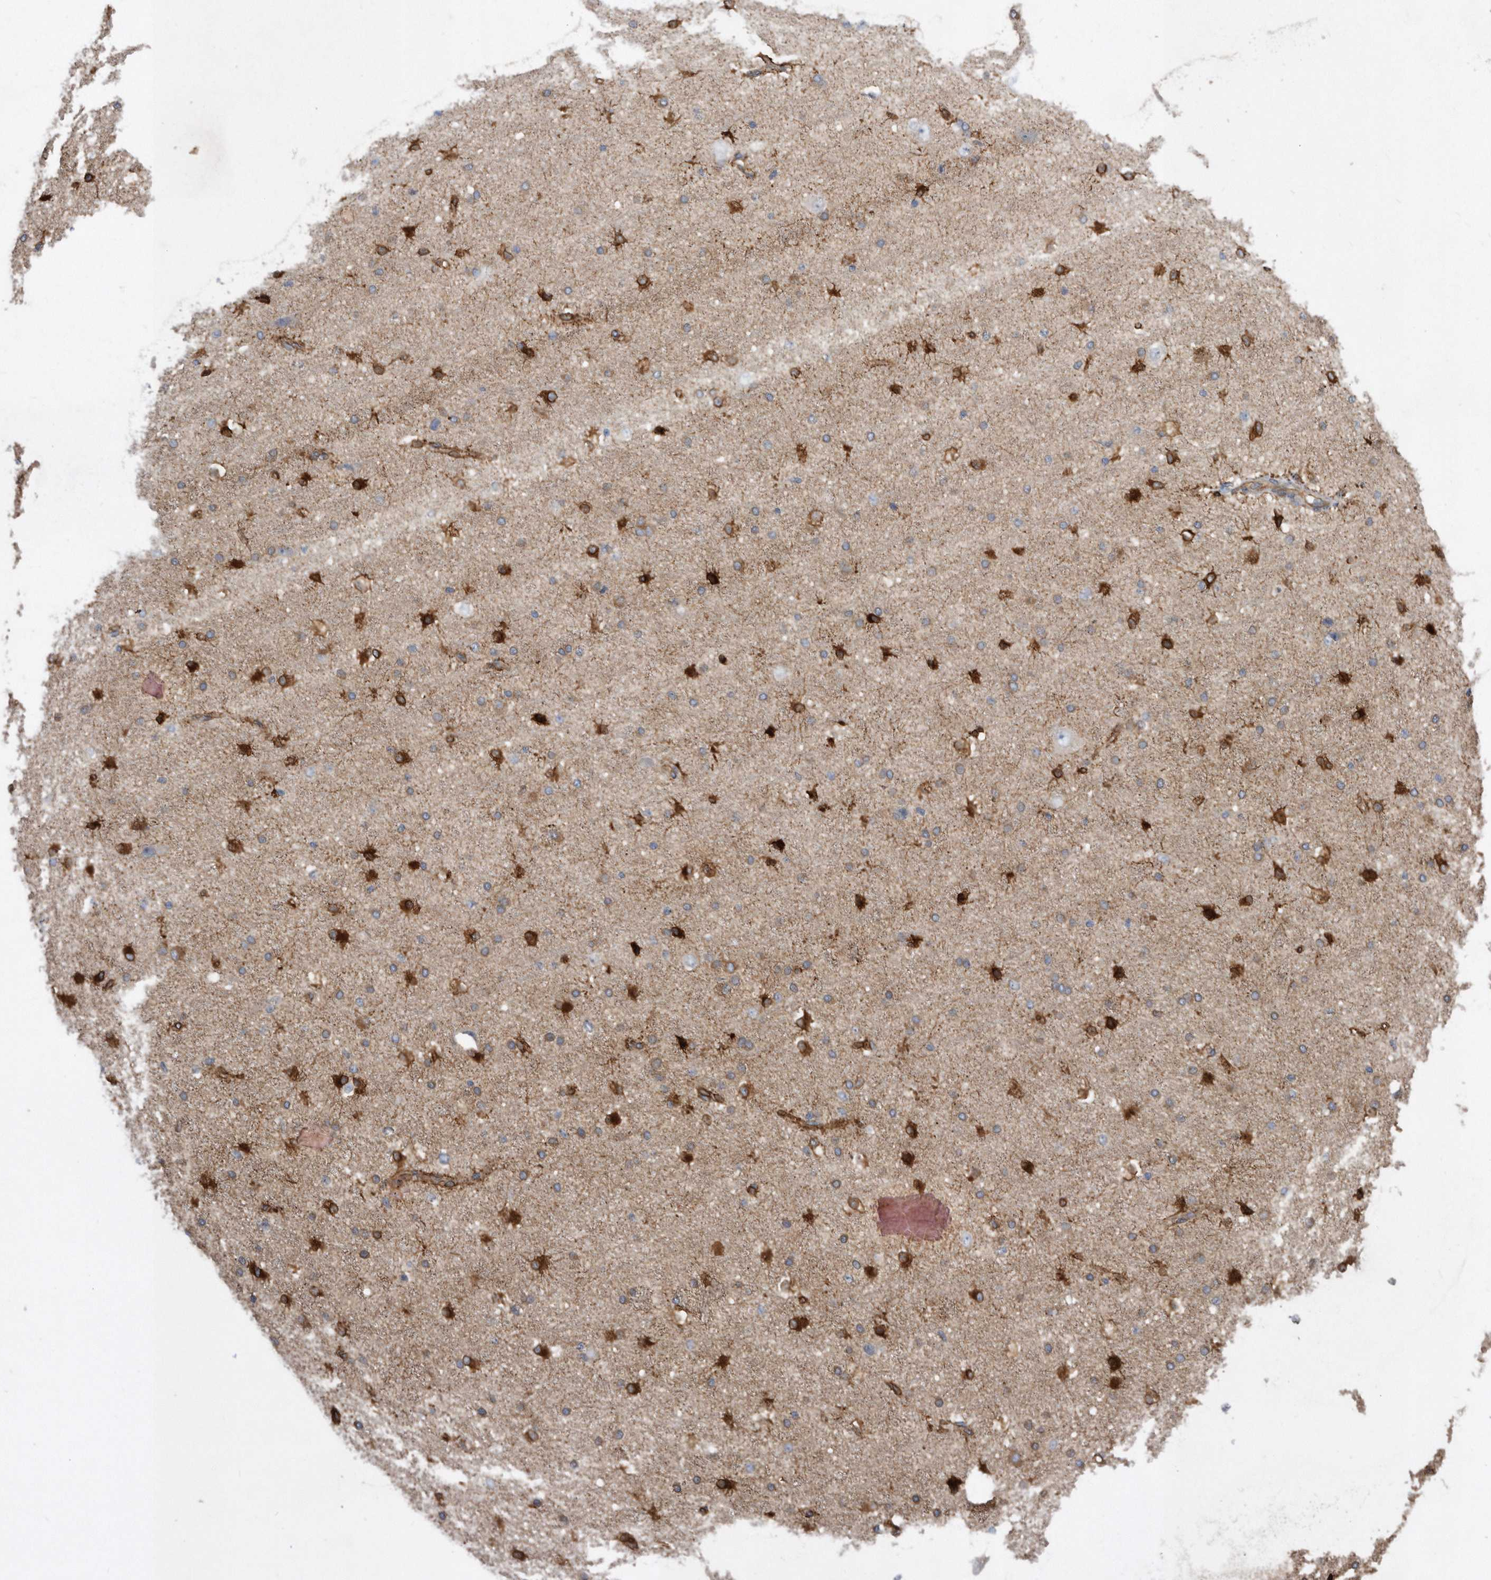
{"staining": {"intensity": "strong", "quantity": ">75%", "location": "cytoplasmic/membranous"}, "tissue": "cerebral cortex", "cell_type": "Endothelial cells", "image_type": "normal", "snomed": [{"axis": "morphology", "description": "Normal tissue, NOS"}, {"axis": "morphology", "description": "Developmental malformation"}, {"axis": "topography", "description": "Cerebral cortex"}], "caption": "Benign cerebral cortex reveals strong cytoplasmic/membranous expression in about >75% of endothelial cells.", "gene": "PON2", "patient": {"sex": "female", "age": 30}}